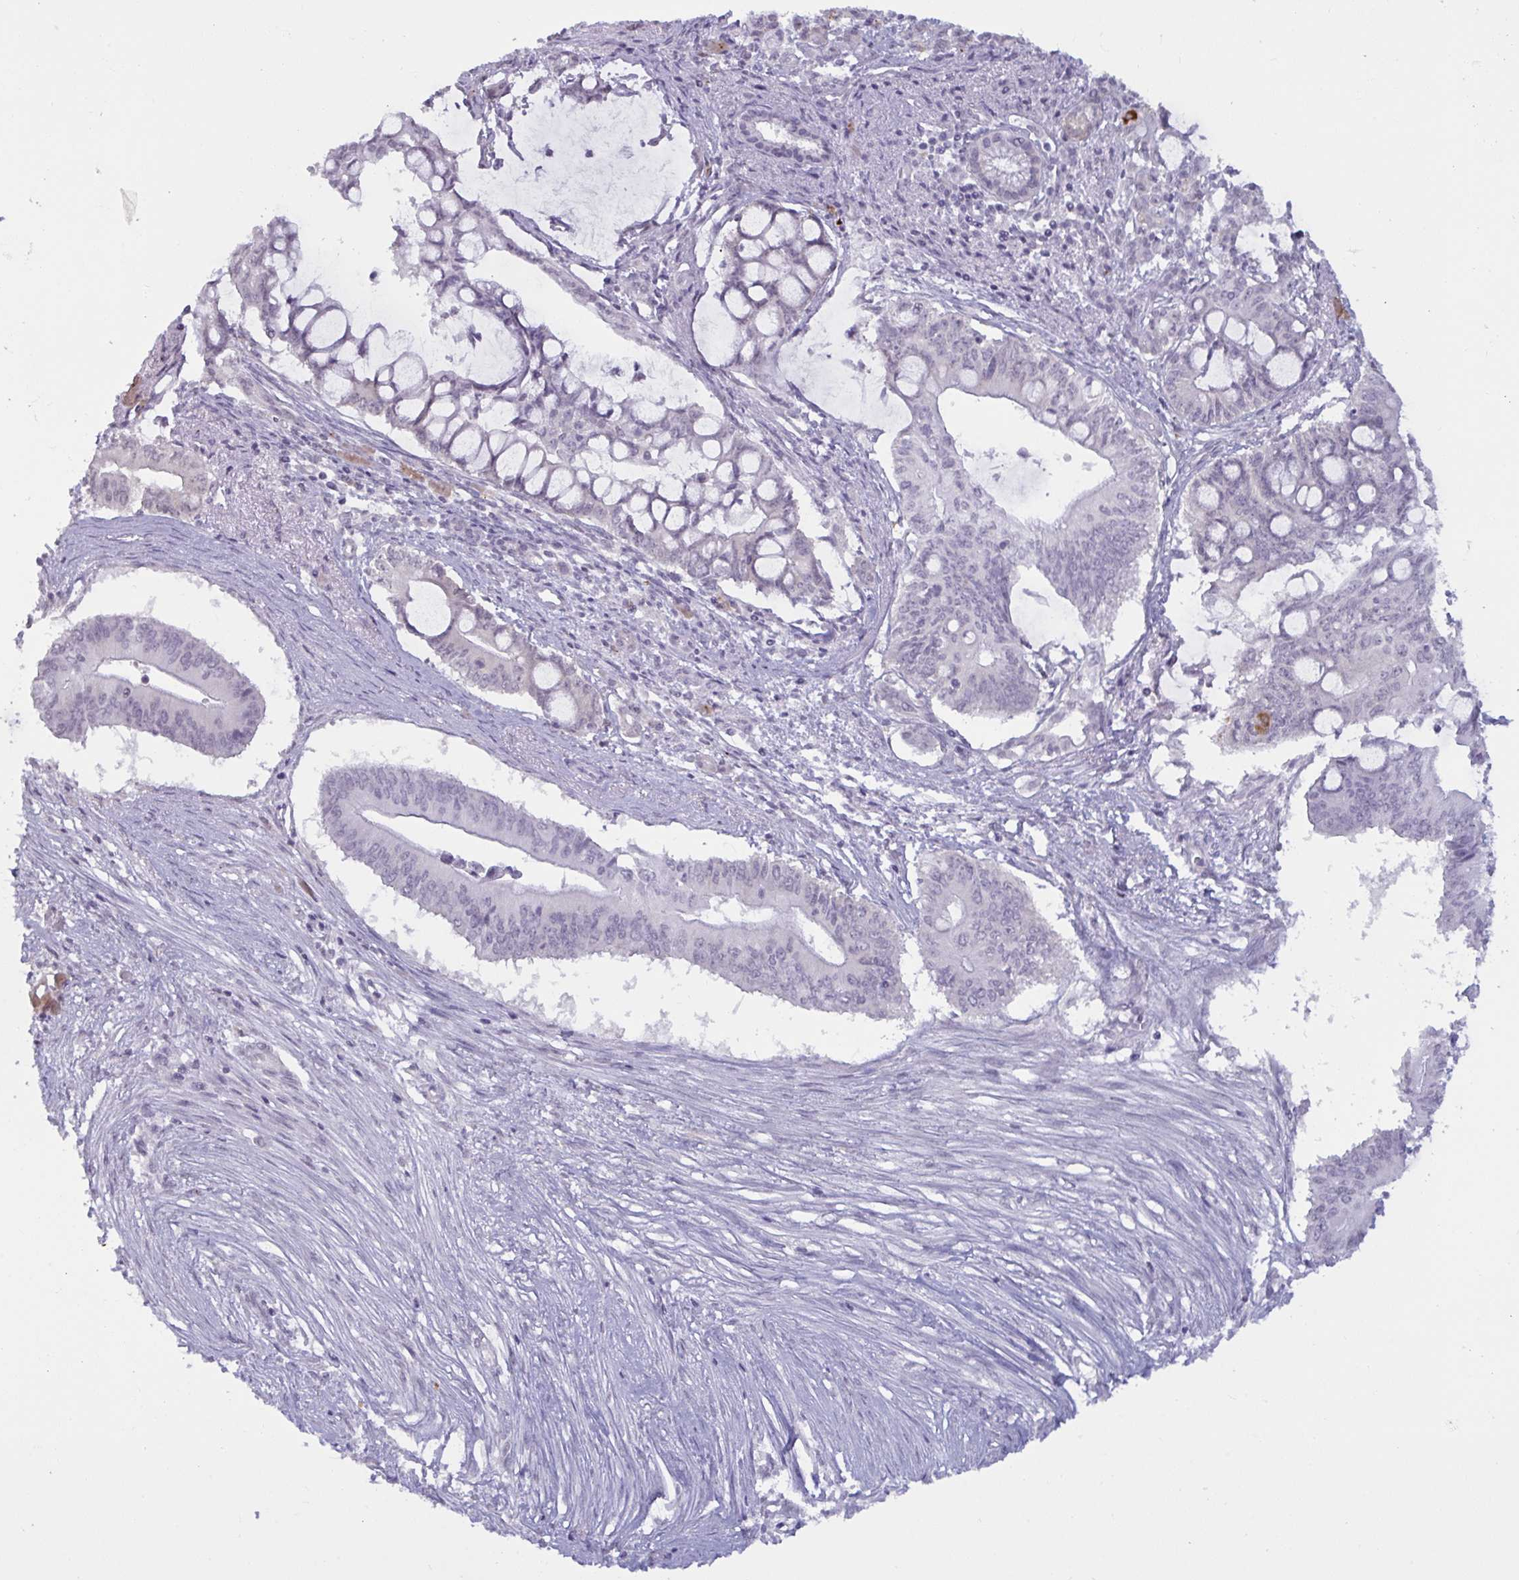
{"staining": {"intensity": "negative", "quantity": "none", "location": "none"}, "tissue": "pancreatic cancer", "cell_type": "Tumor cells", "image_type": "cancer", "snomed": [{"axis": "morphology", "description": "Adenocarcinoma, NOS"}, {"axis": "topography", "description": "Pancreas"}], "caption": "Pancreatic cancer was stained to show a protein in brown. There is no significant expression in tumor cells.", "gene": "TBC1D4", "patient": {"sex": "male", "age": 68}}